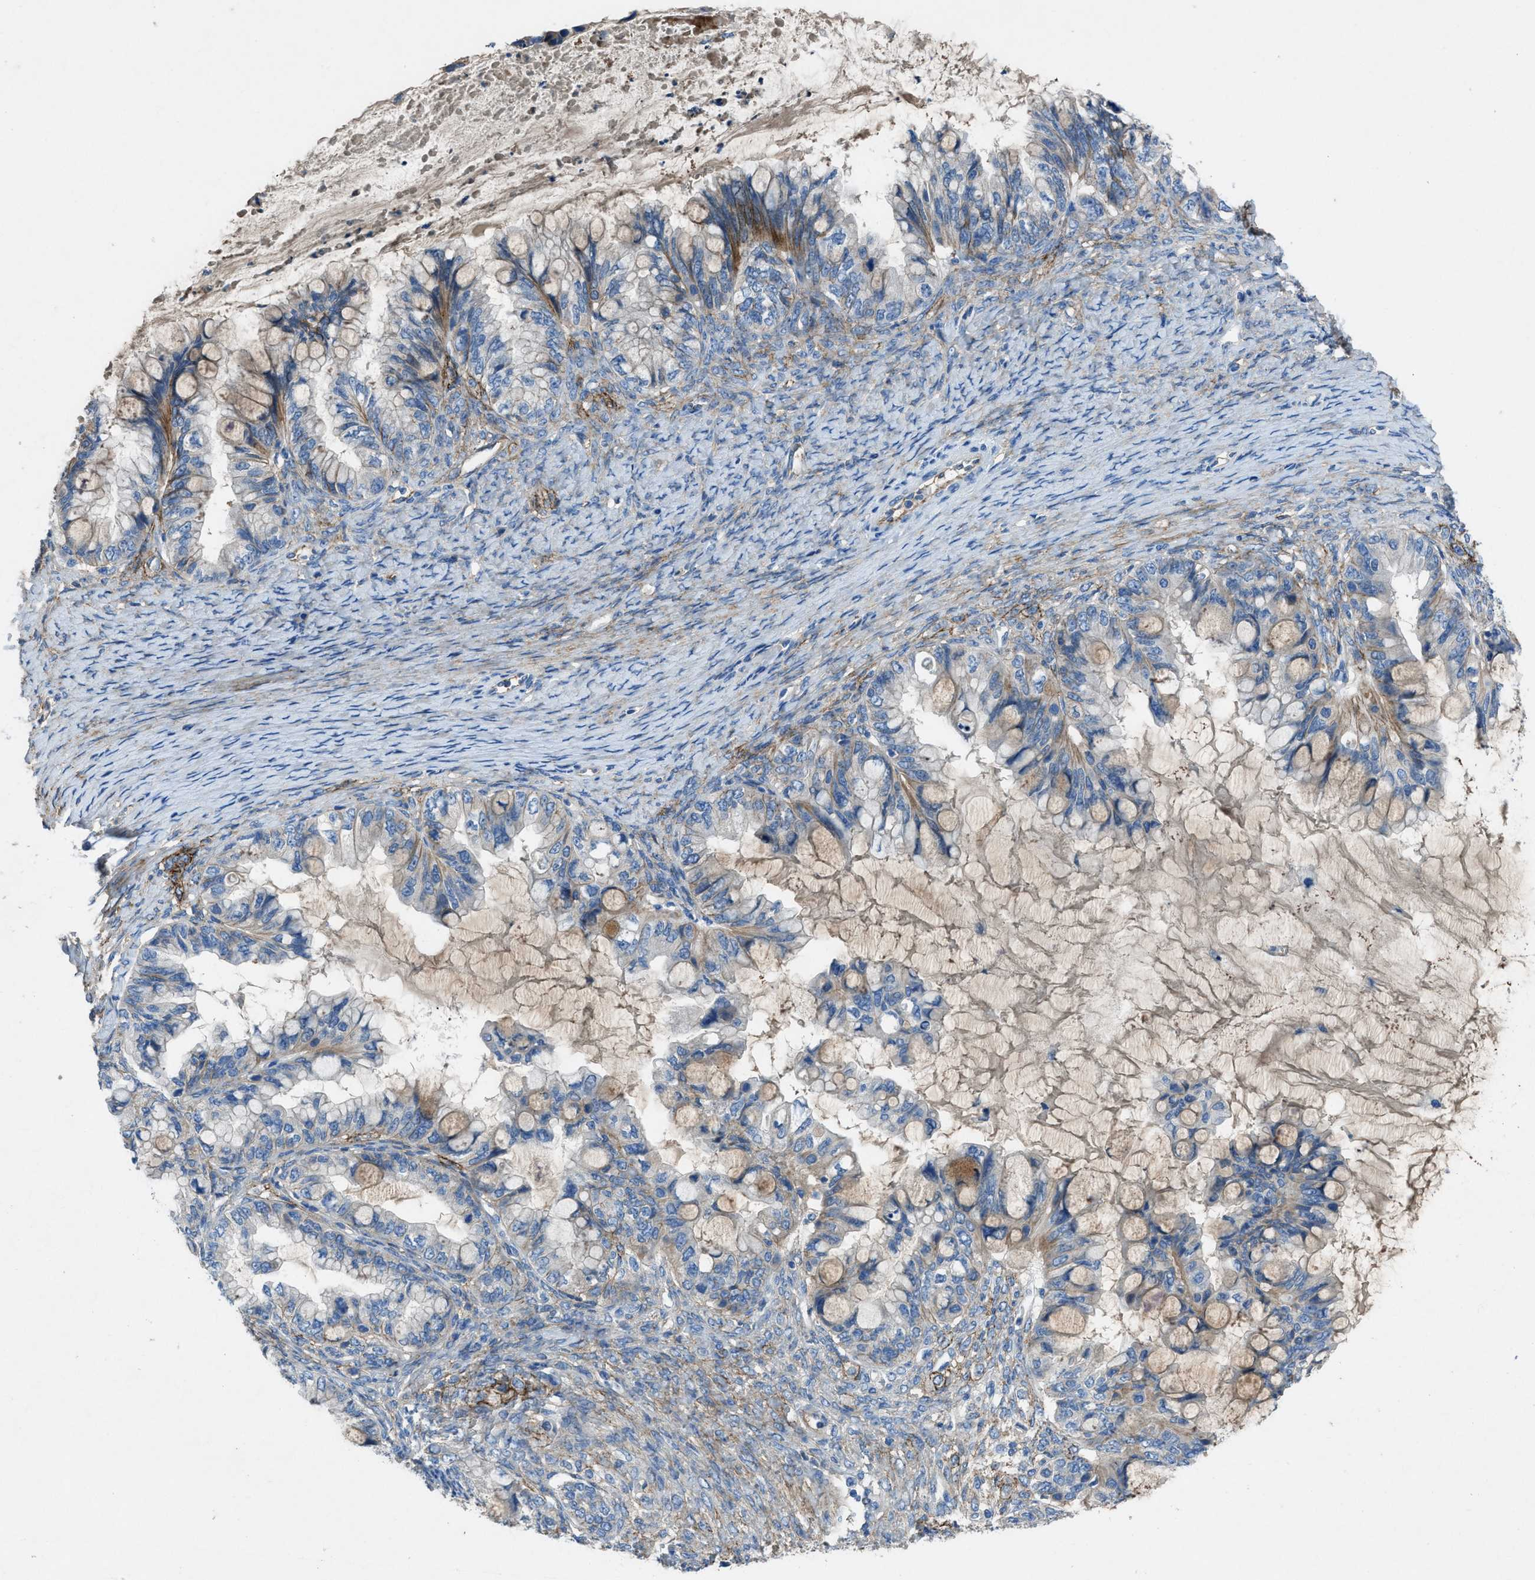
{"staining": {"intensity": "moderate", "quantity": "<25%", "location": "cytoplasmic/membranous"}, "tissue": "ovarian cancer", "cell_type": "Tumor cells", "image_type": "cancer", "snomed": [{"axis": "morphology", "description": "Cystadenocarcinoma, mucinous, NOS"}, {"axis": "topography", "description": "Ovary"}], "caption": "This photomicrograph displays IHC staining of mucinous cystadenocarcinoma (ovarian), with low moderate cytoplasmic/membranous positivity in approximately <25% of tumor cells.", "gene": "PTGFRN", "patient": {"sex": "female", "age": 80}}